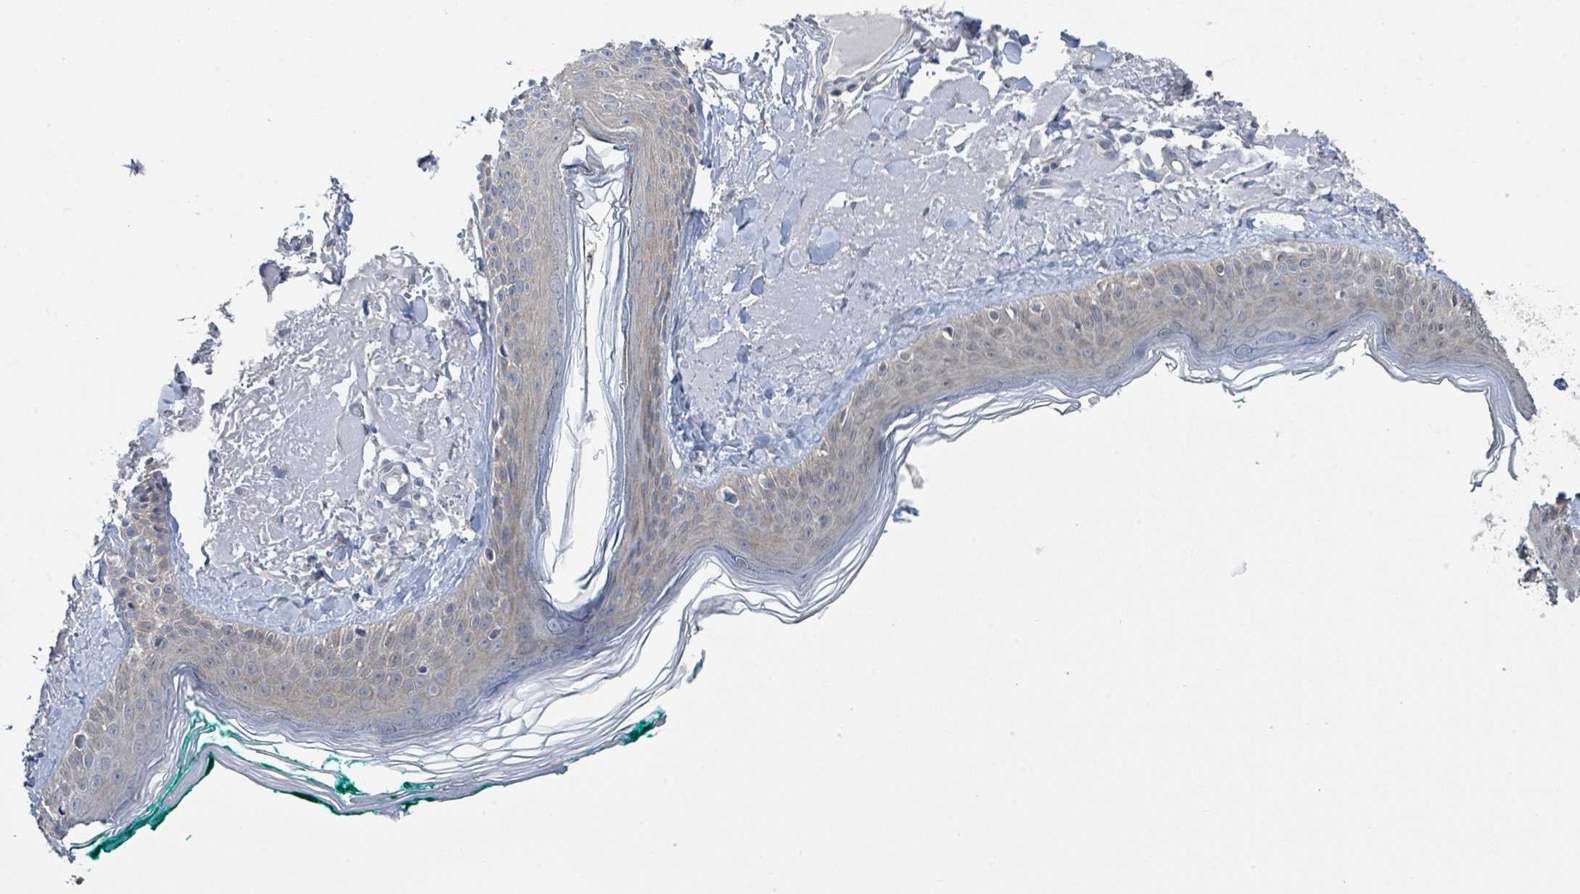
{"staining": {"intensity": "negative", "quantity": "none", "location": "none"}, "tissue": "skin", "cell_type": "Fibroblasts", "image_type": "normal", "snomed": [{"axis": "morphology", "description": "Normal tissue, NOS"}, {"axis": "morphology", "description": "Malignant melanoma, NOS"}, {"axis": "topography", "description": "Skin"}], "caption": "IHC micrograph of unremarkable human skin stained for a protein (brown), which exhibits no staining in fibroblasts. Nuclei are stained in blue.", "gene": "ANKRD55", "patient": {"sex": "male", "age": 80}}